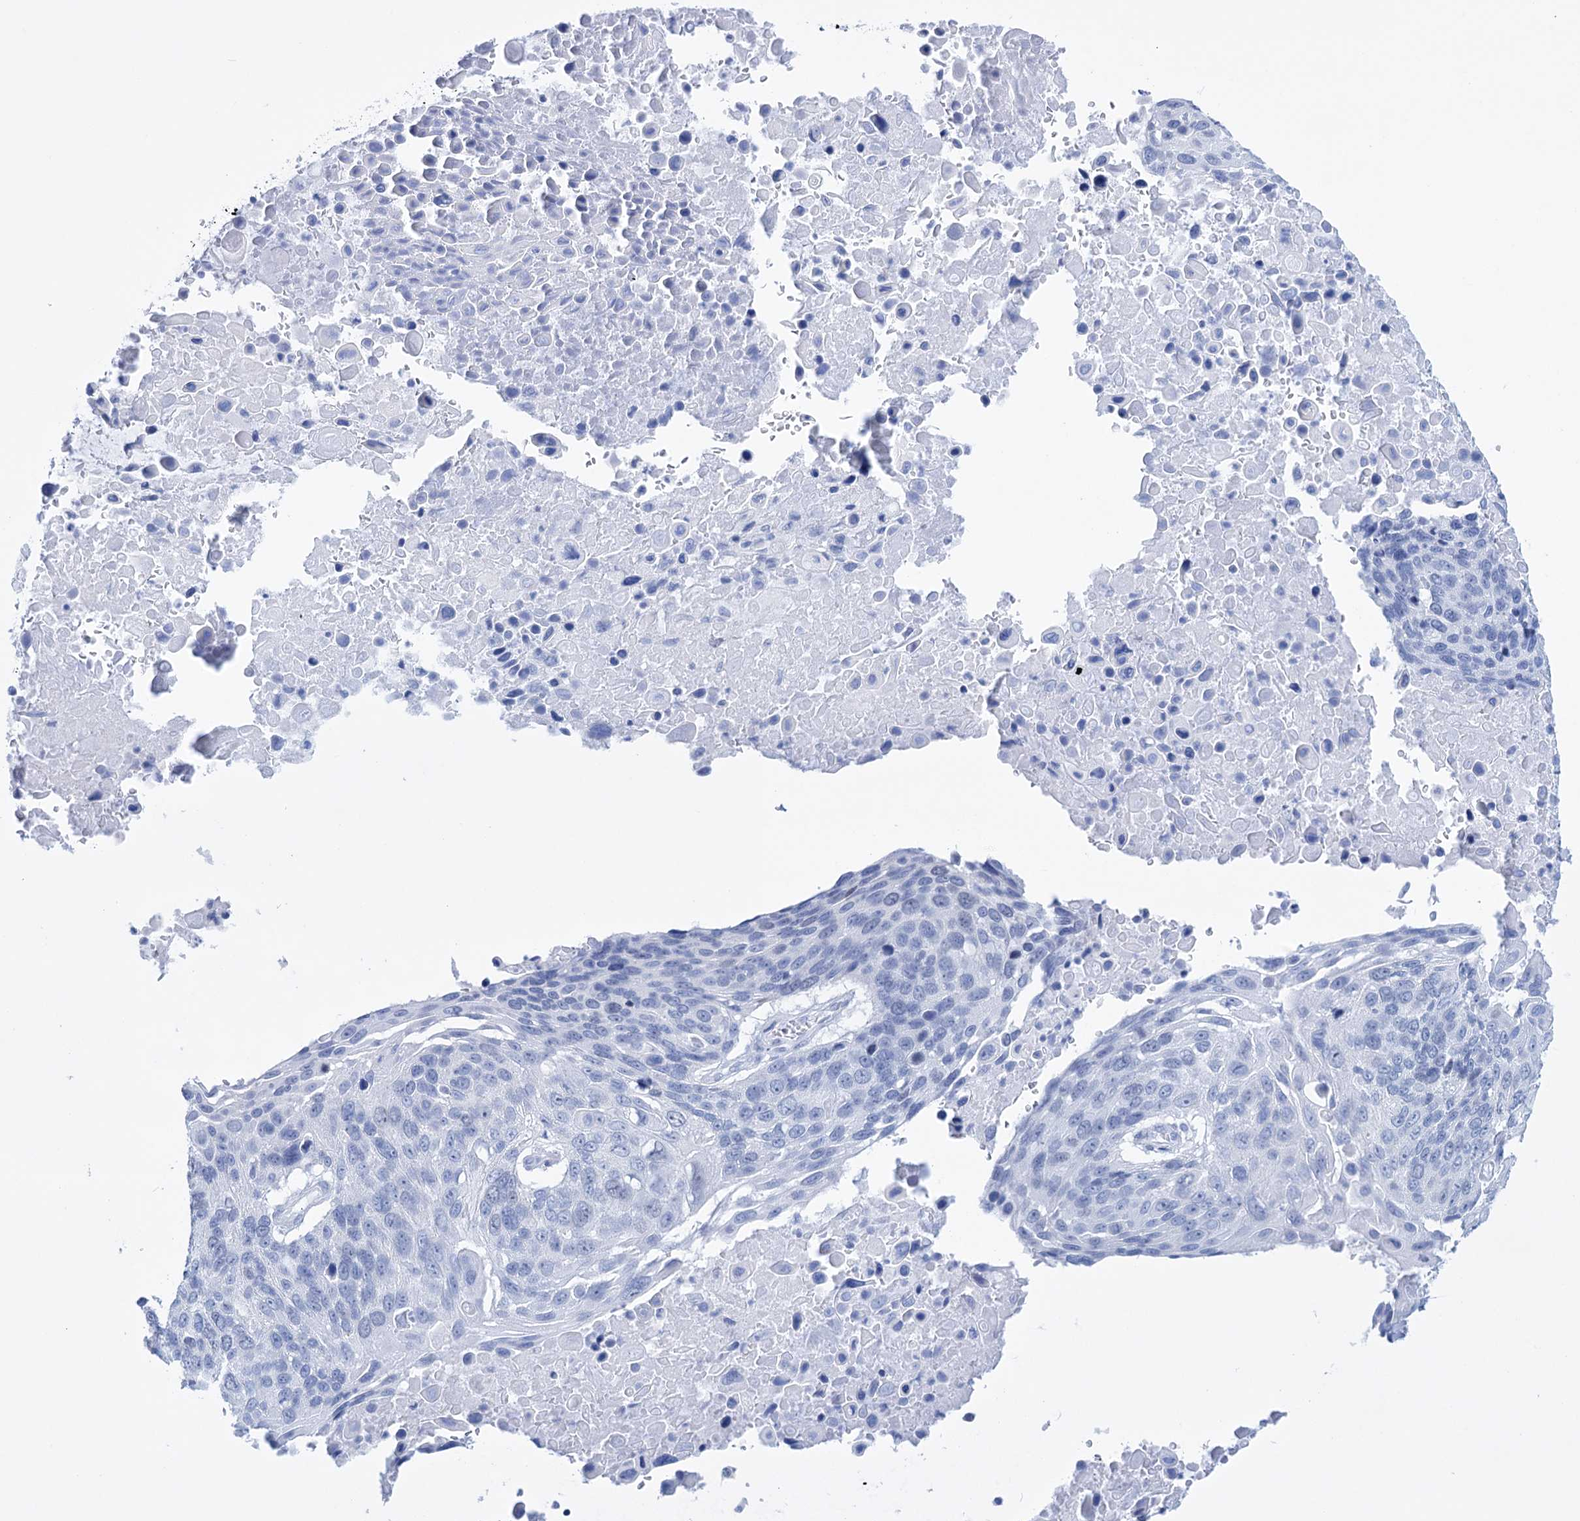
{"staining": {"intensity": "negative", "quantity": "none", "location": "none"}, "tissue": "lung cancer", "cell_type": "Tumor cells", "image_type": "cancer", "snomed": [{"axis": "morphology", "description": "Squamous cell carcinoma, NOS"}, {"axis": "topography", "description": "Lung"}], "caption": "Tumor cells are negative for brown protein staining in lung cancer.", "gene": "FBXW12", "patient": {"sex": "male", "age": 66}}